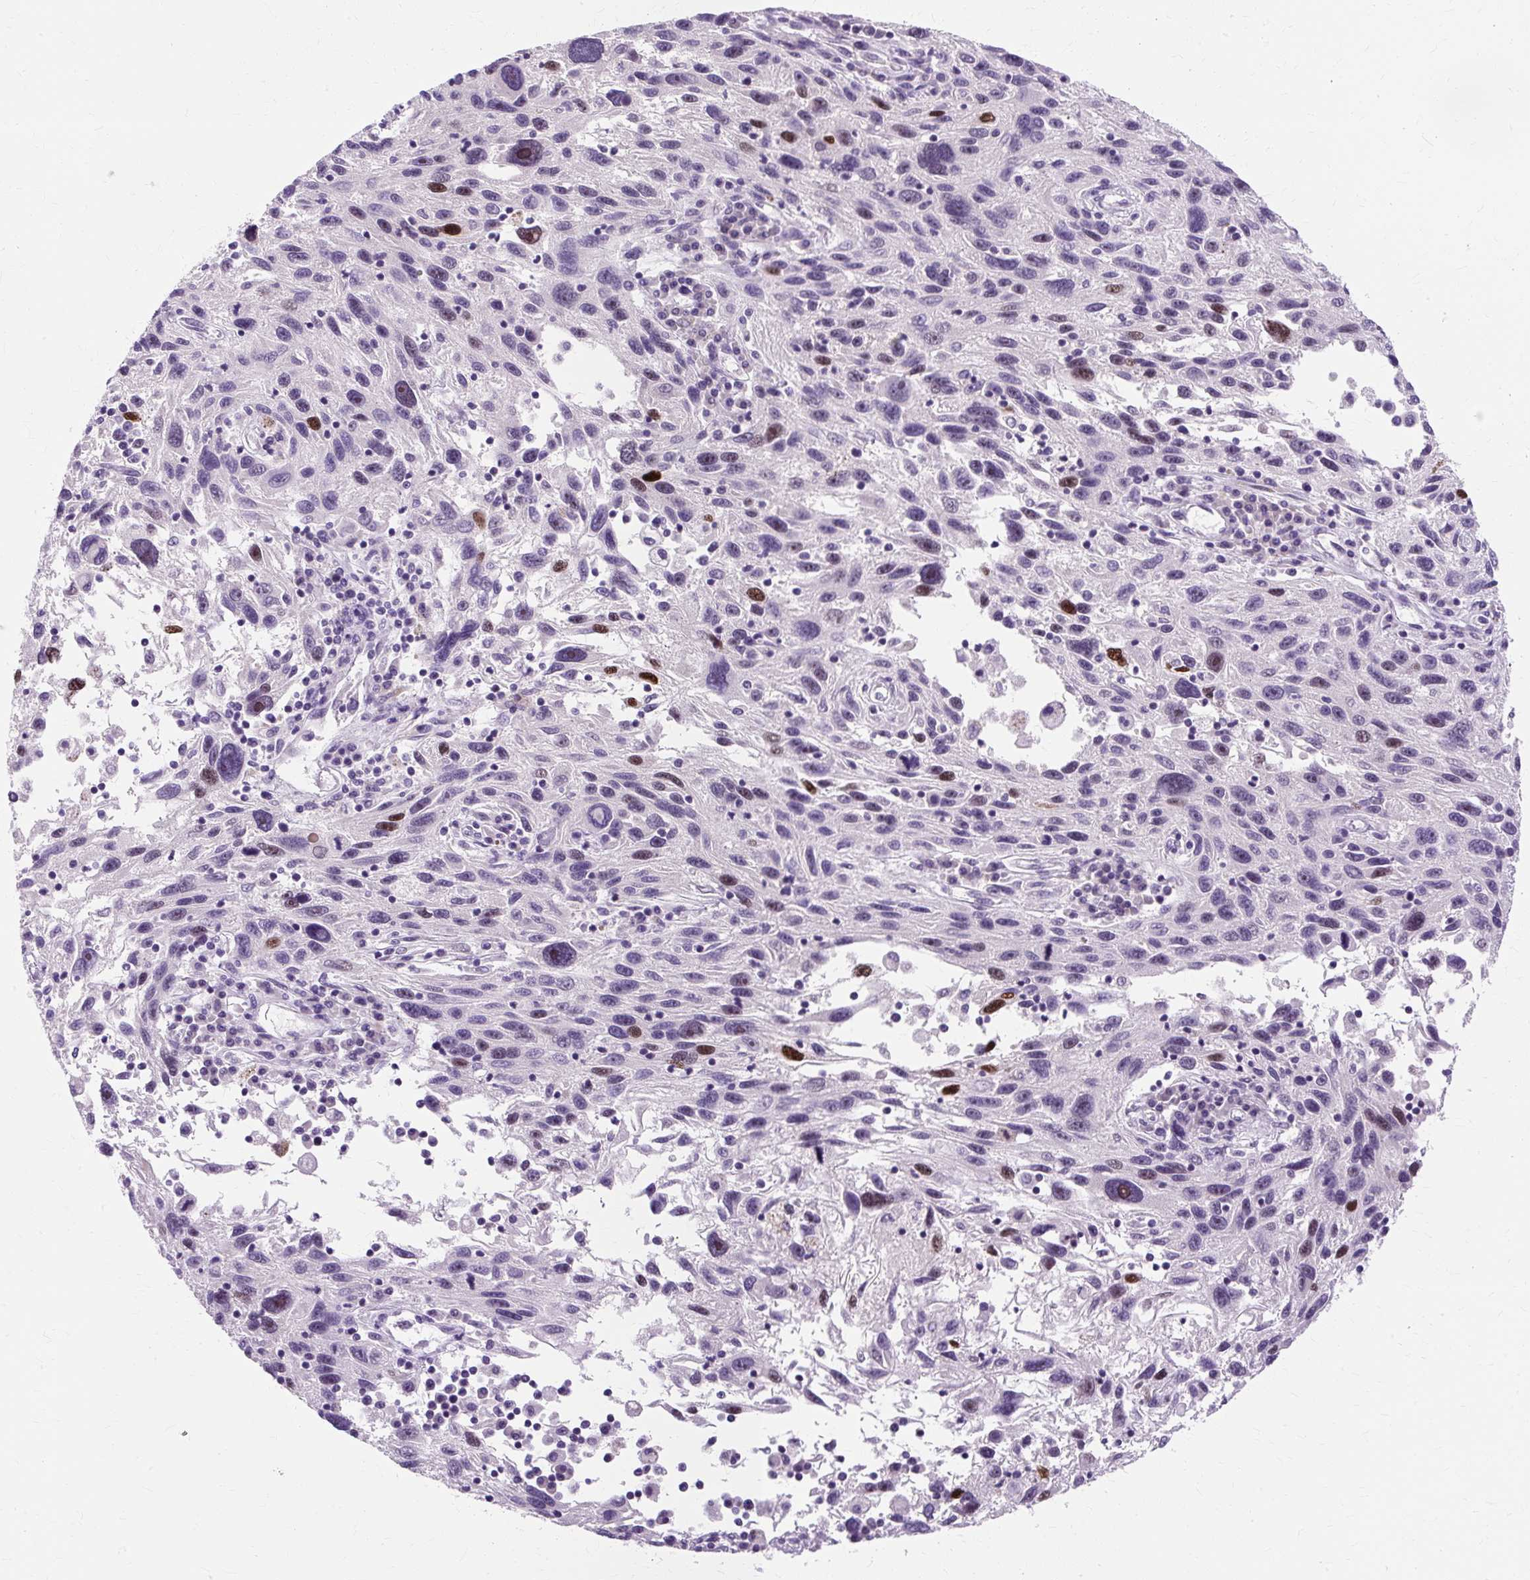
{"staining": {"intensity": "moderate", "quantity": "<25%", "location": "nuclear"}, "tissue": "melanoma", "cell_type": "Tumor cells", "image_type": "cancer", "snomed": [{"axis": "morphology", "description": "Malignant melanoma, NOS"}, {"axis": "topography", "description": "Skin"}], "caption": "Immunohistochemistry image of human malignant melanoma stained for a protein (brown), which displays low levels of moderate nuclear staining in approximately <25% of tumor cells.", "gene": "RYBP", "patient": {"sex": "male", "age": 53}}